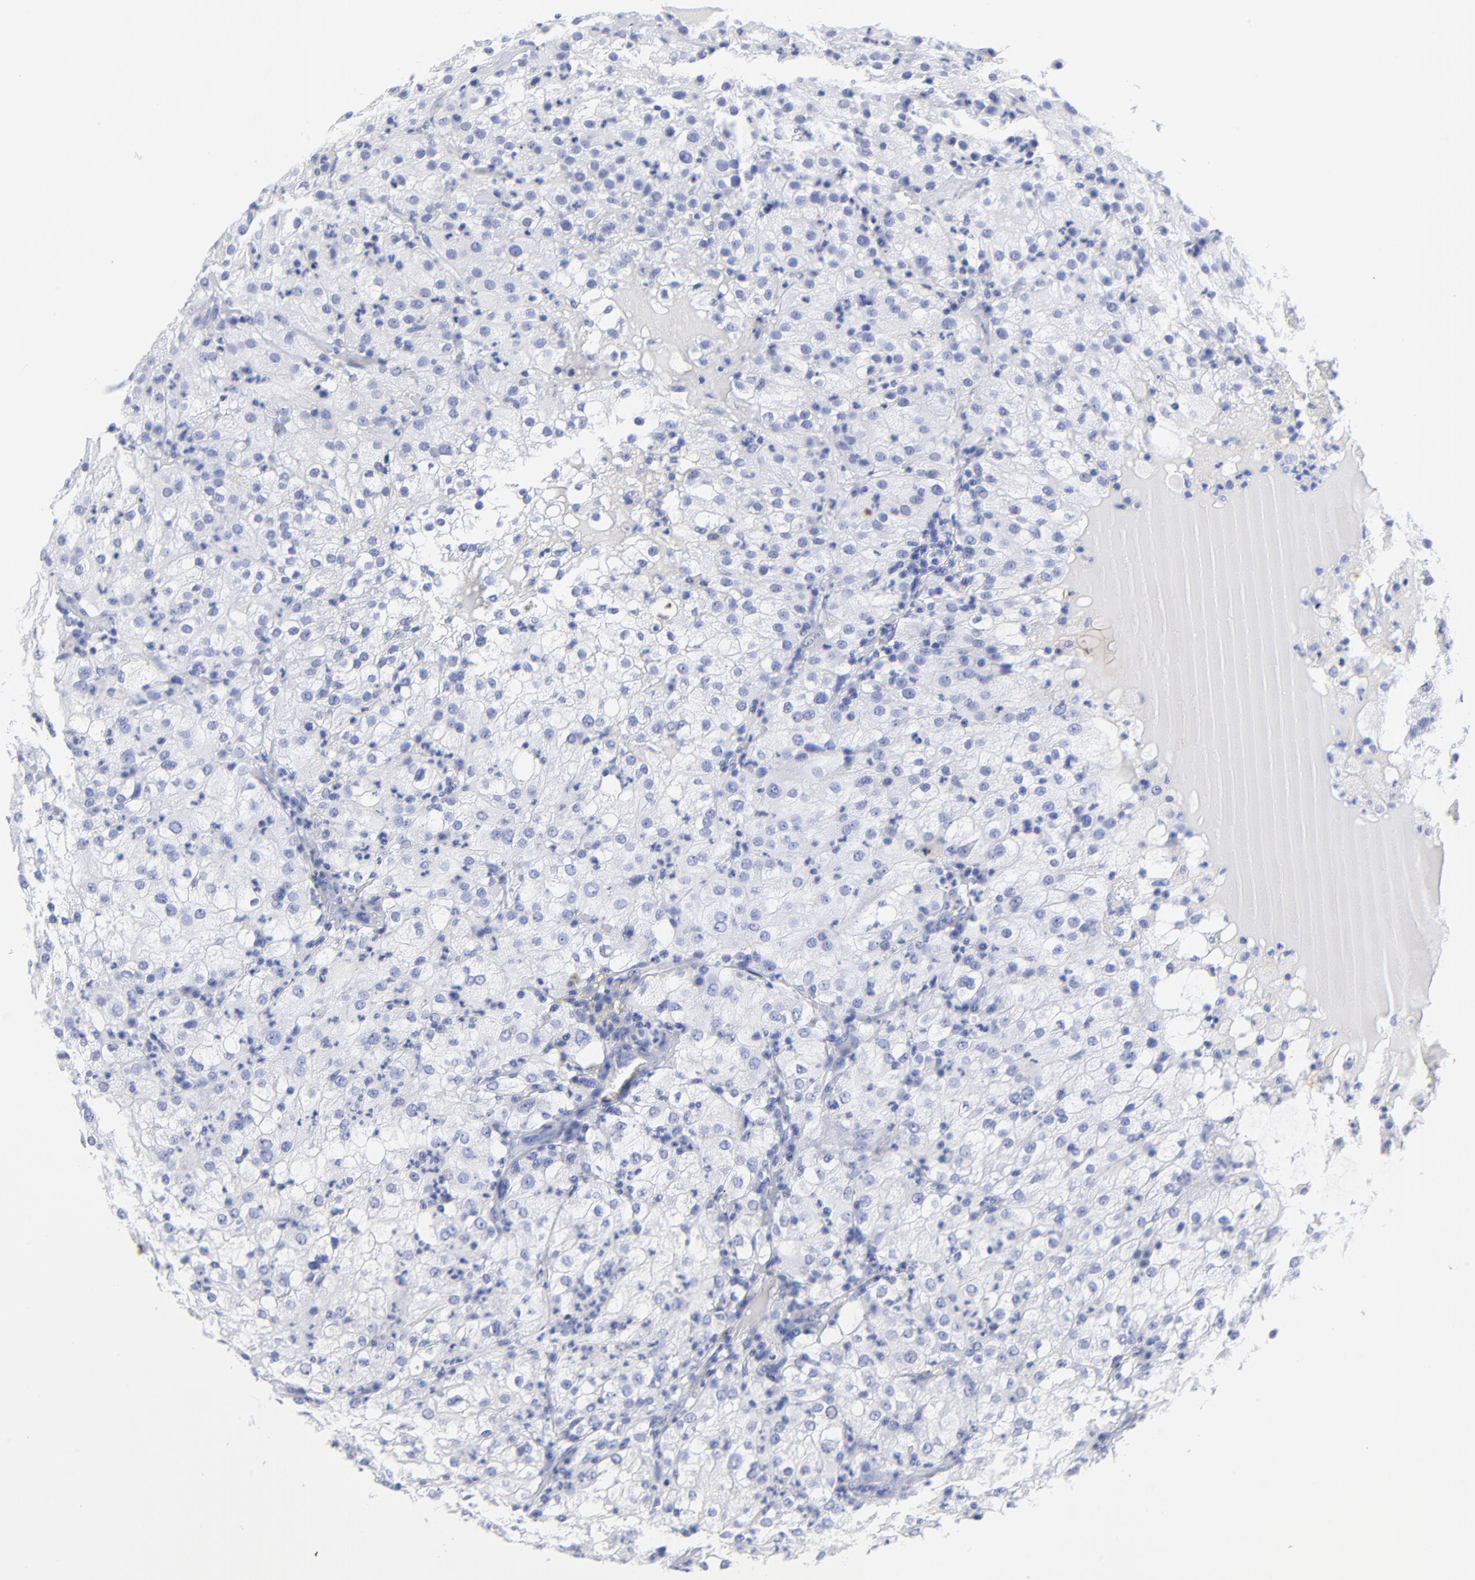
{"staining": {"intensity": "negative", "quantity": "none", "location": "none"}, "tissue": "renal cancer", "cell_type": "Tumor cells", "image_type": "cancer", "snomed": [{"axis": "morphology", "description": "Adenocarcinoma, NOS"}, {"axis": "topography", "description": "Kidney"}], "caption": "Tumor cells are negative for protein expression in human renal cancer.", "gene": "ACY1", "patient": {"sex": "male", "age": 59}}